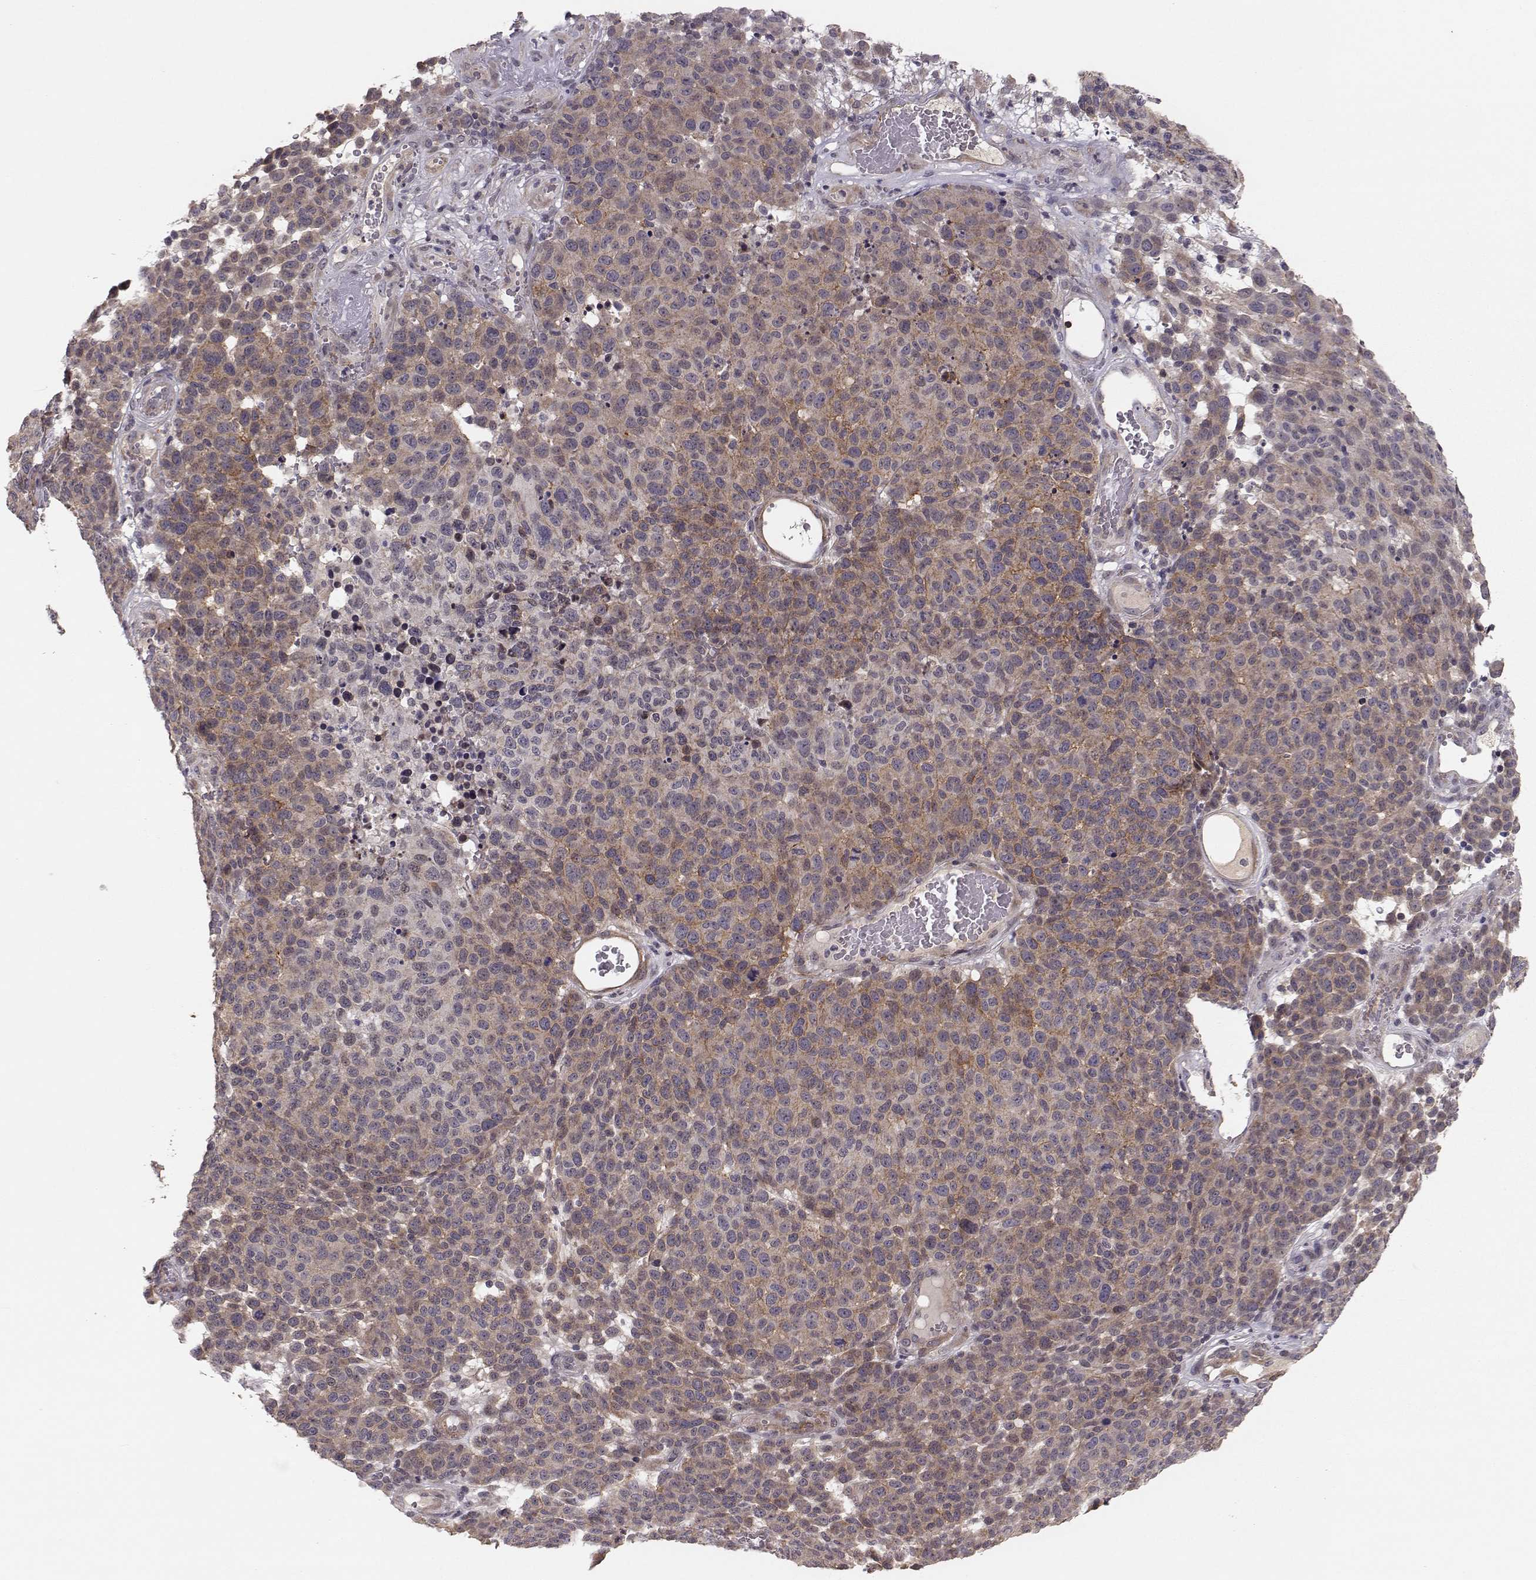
{"staining": {"intensity": "moderate", "quantity": "<25%", "location": "cytoplasmic/membranous"}, "tissue": "melanoma", "cell_type": "Tumor cells", "image_type": "cancer", "snomed": [{"axis": "morphology", "description": "Malignant melanoma, NOS"}, {"axis": "topography", "description": "Skin"}], "caption": "Protein staining by immunohistochemistry (IHC) shows moderate cytoplasmic/membranous expression in about <25% of tumor cells in malignant melanoma.", "gene": "PLEKHG3", "patient": {"sex": "male", "age": 59}}